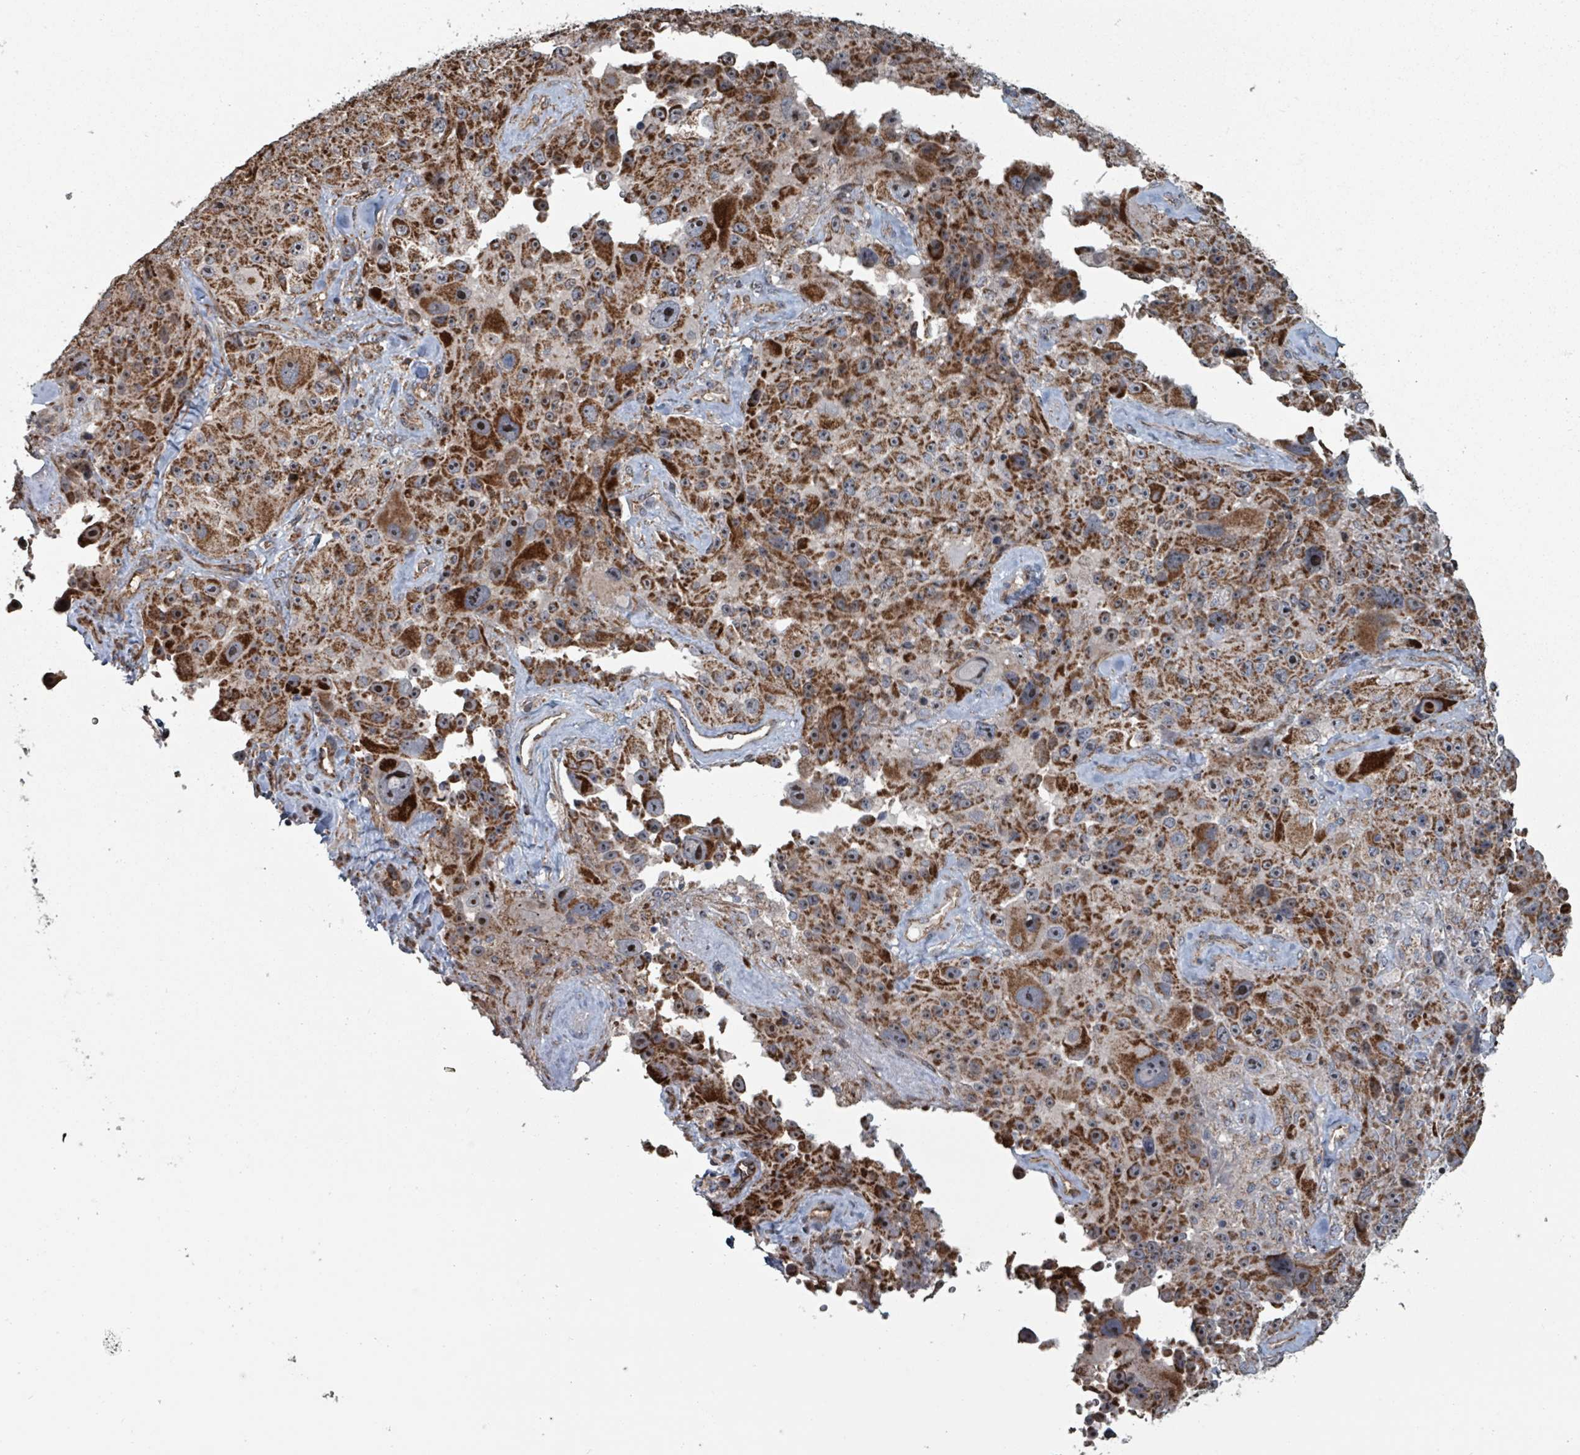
{"staining": {"intensity": "strong", "quantity": ">75%", "location": "cytoplasmic/membranous"}, "tissue": "melanoma", "cell_type": "Tumor cells", "image_type": "cancer", "snomed": [{"axis": "morphology", "description": "Malignant melanoma, Metastatic site"}, {"axis": "topography", "description": "Lymph node"}], "caption": "Immunohistochemical staining of melanoma shows high levels of strong cytoplasmic/membranous staining in approximately >75% of tumor cells. (brown staining indicates protein expression, while blue staining denotes nuclei).", "gene": "MRPL4", "patient": {"sex": "male", "age": 62}}